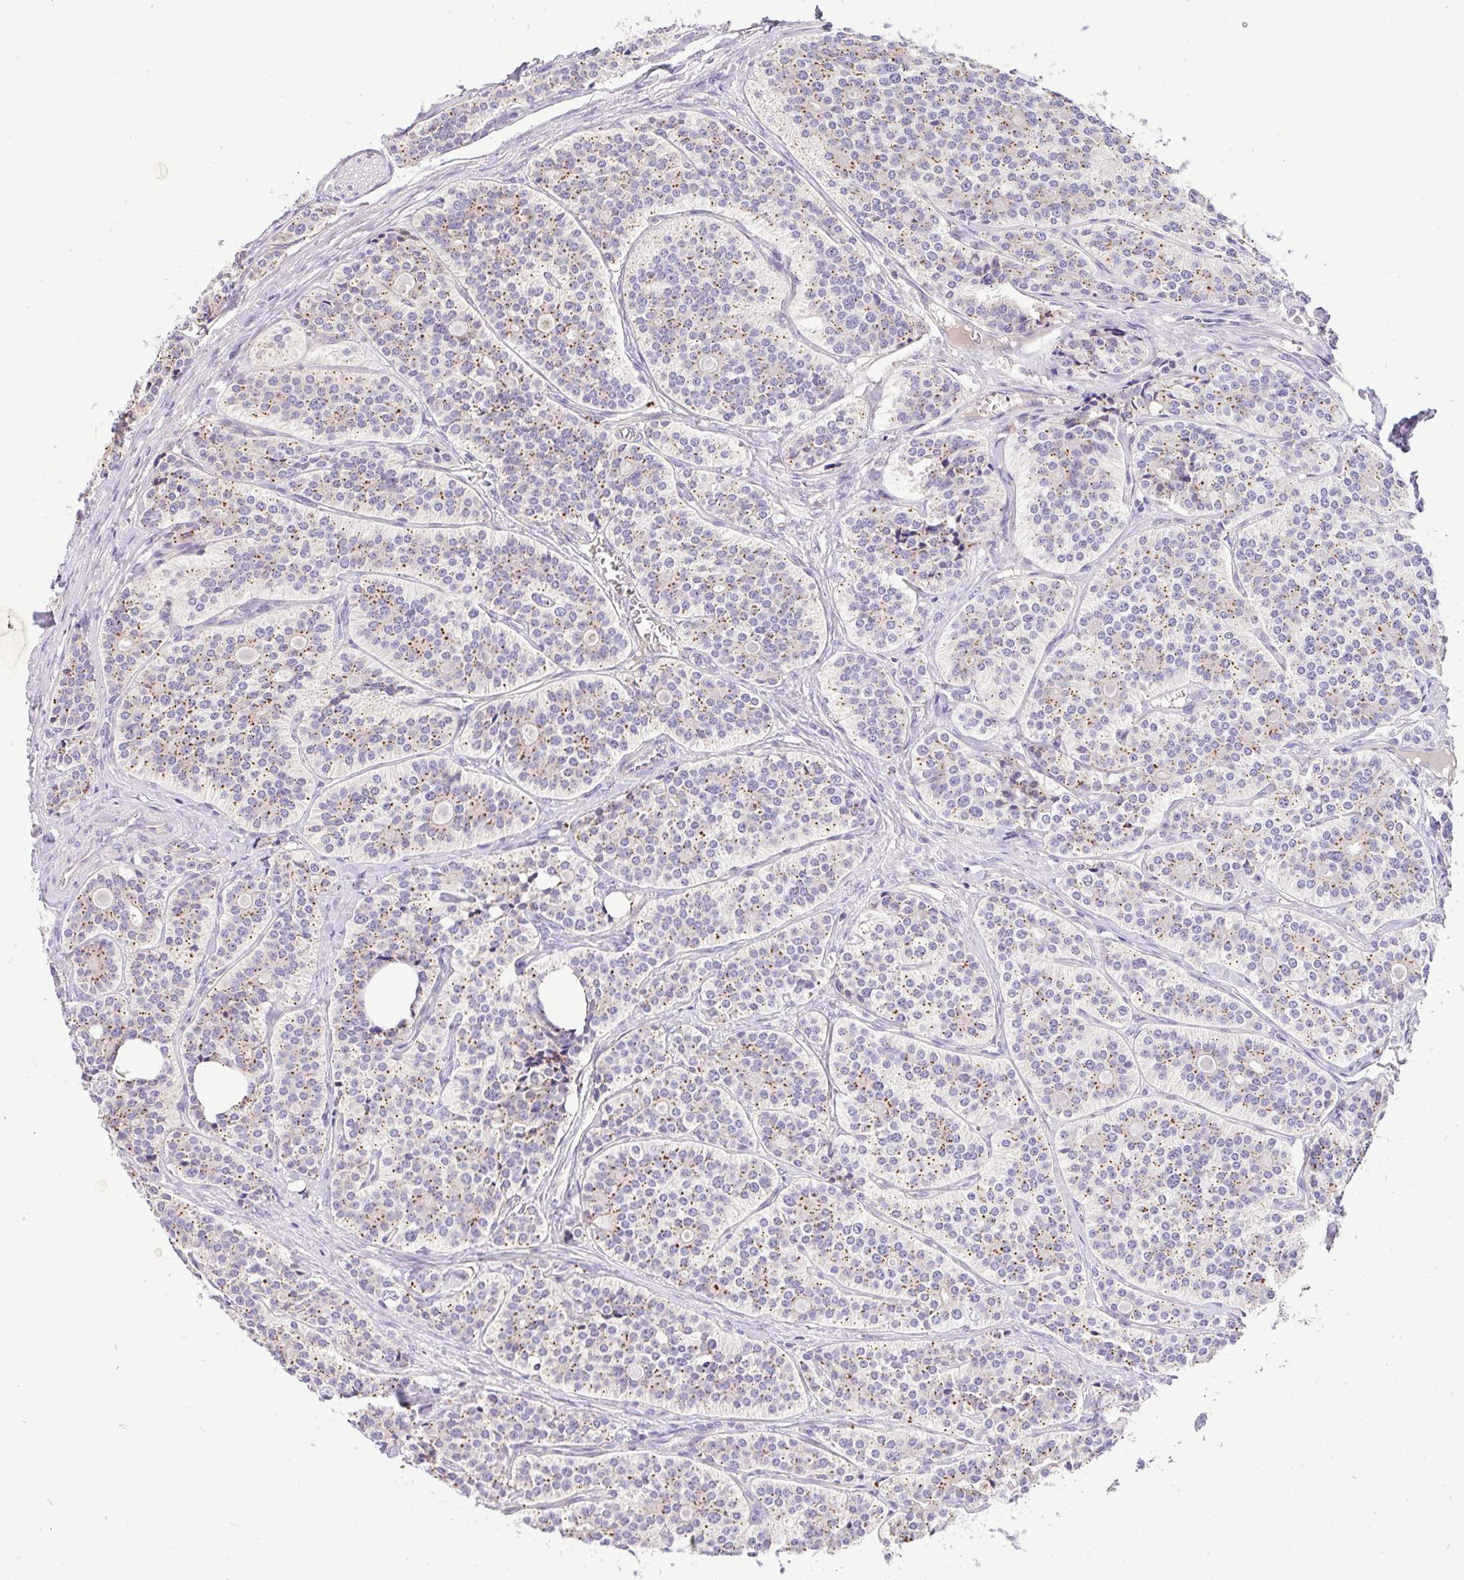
{"staining": {"intensity": "moderate", "quantity": "25%-75%", "location": "cytoplasmic/membranous"}, "tissue": "carcinoid", "cell_type": "Tumor cells", "image_type": "cancer", "snomed": [{"axis": "morphology", "description": "Carcinoid, malignant, NOS"}, {"axis": "topography", "description": "Small intestine"}], "caption": "Human malignant carcinoid stained for a protein (brown) demonstrates moderate cytoplasmic/membranous positive positivity in approximately 25%-75% of tumor cells.", "gene": "EPN3", "patient": {"sex": "male", "age": 63}}